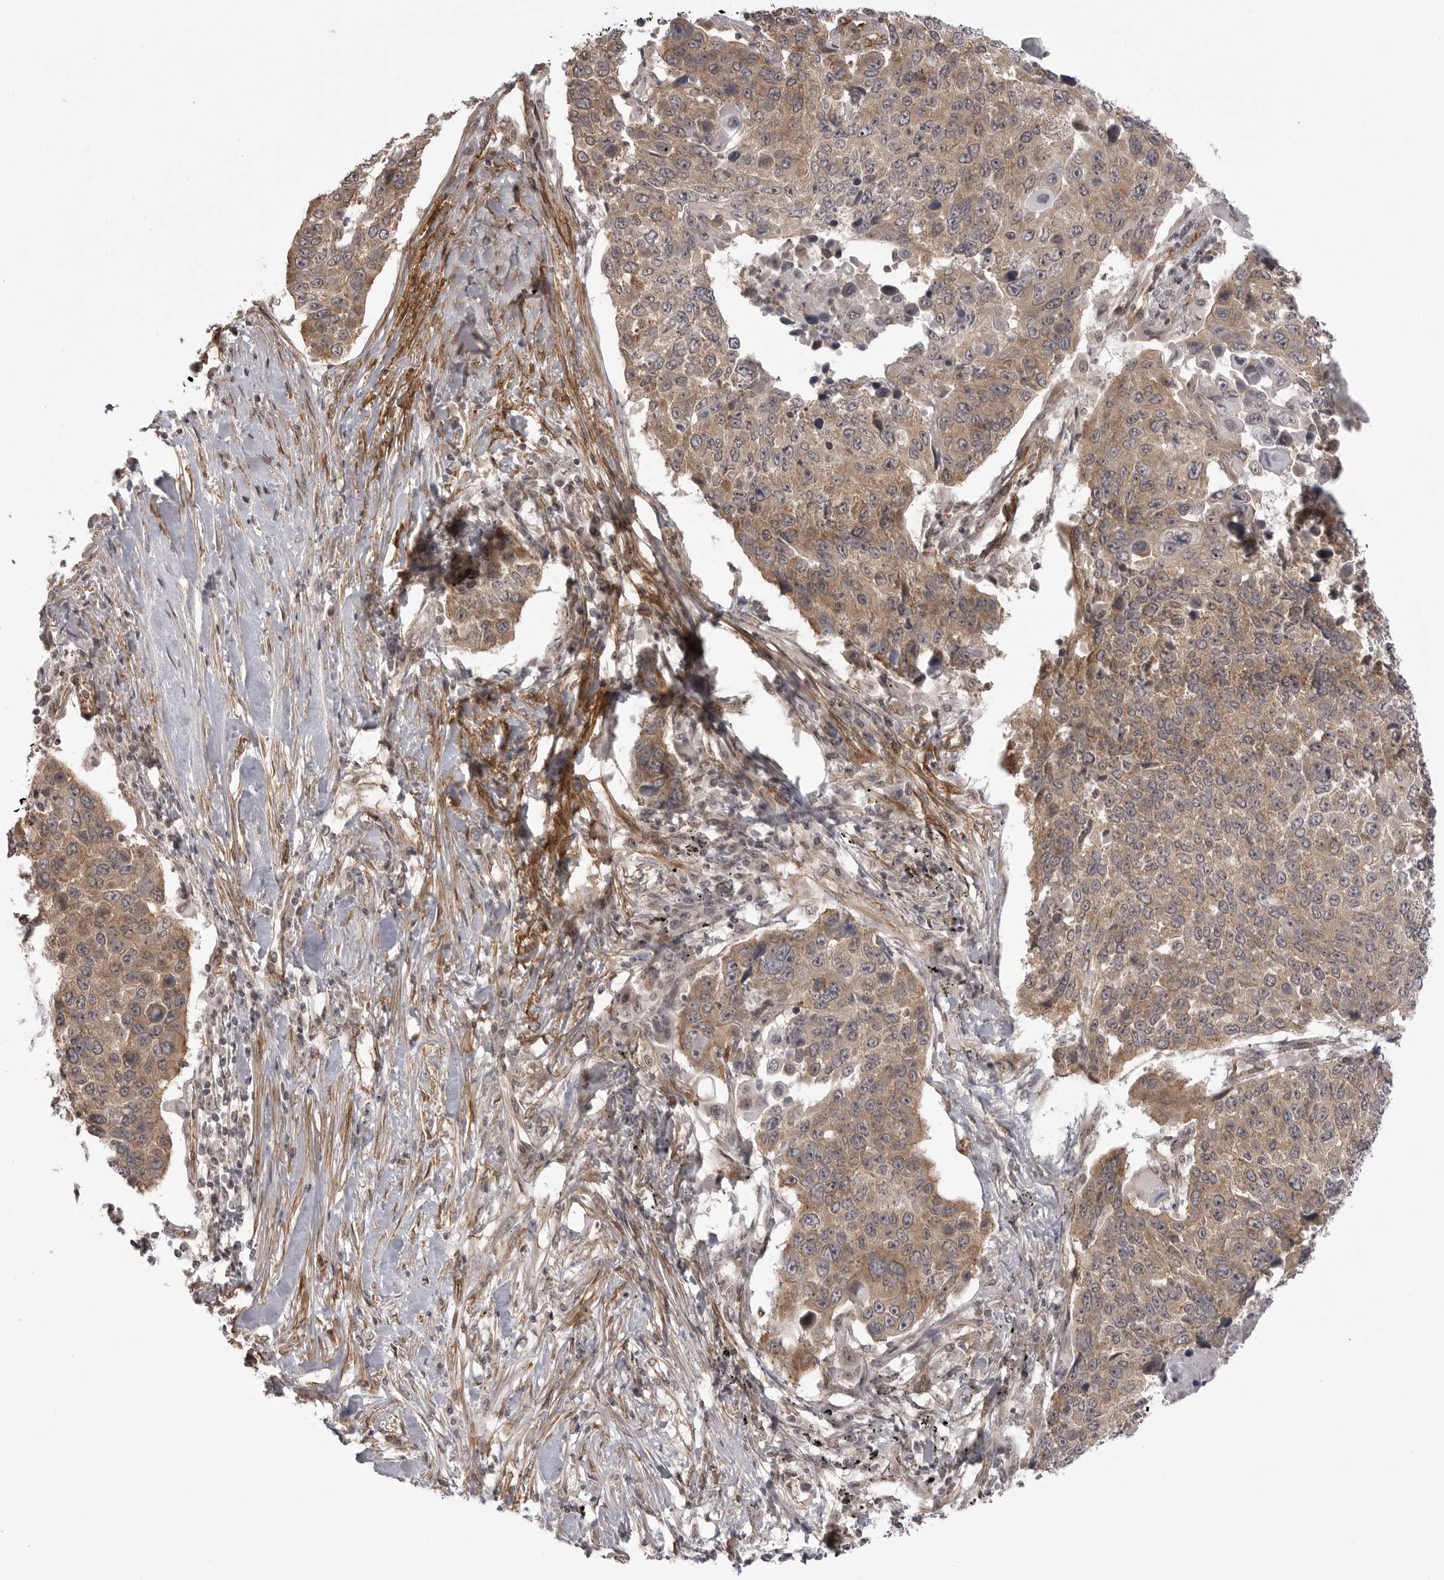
{"staining": {"intensity": "moderate", "quantity": ">75%", "location": "cytoplasmic/membranous"}, "tissue": "lung cancer", "cell_type": "Tumor cells", "image_type": "cancer", "snomed": [{"axis": "morphology", "description": "Squamous cell carcinoma, NOS"}, {"axis": "topography", "description": "Lung"}], "caption": "High-power microscopy captured an IHC histopathology image of lung squamous cell carcinoma, revealing moderate cytoplasmic/membranous staining in approximately >75% of tumor cells. Ihc stains the protein in brown and the nuclei are stained blue.", "gene": "SORBS1", "patient": {"sex": "male", "age": 66}}